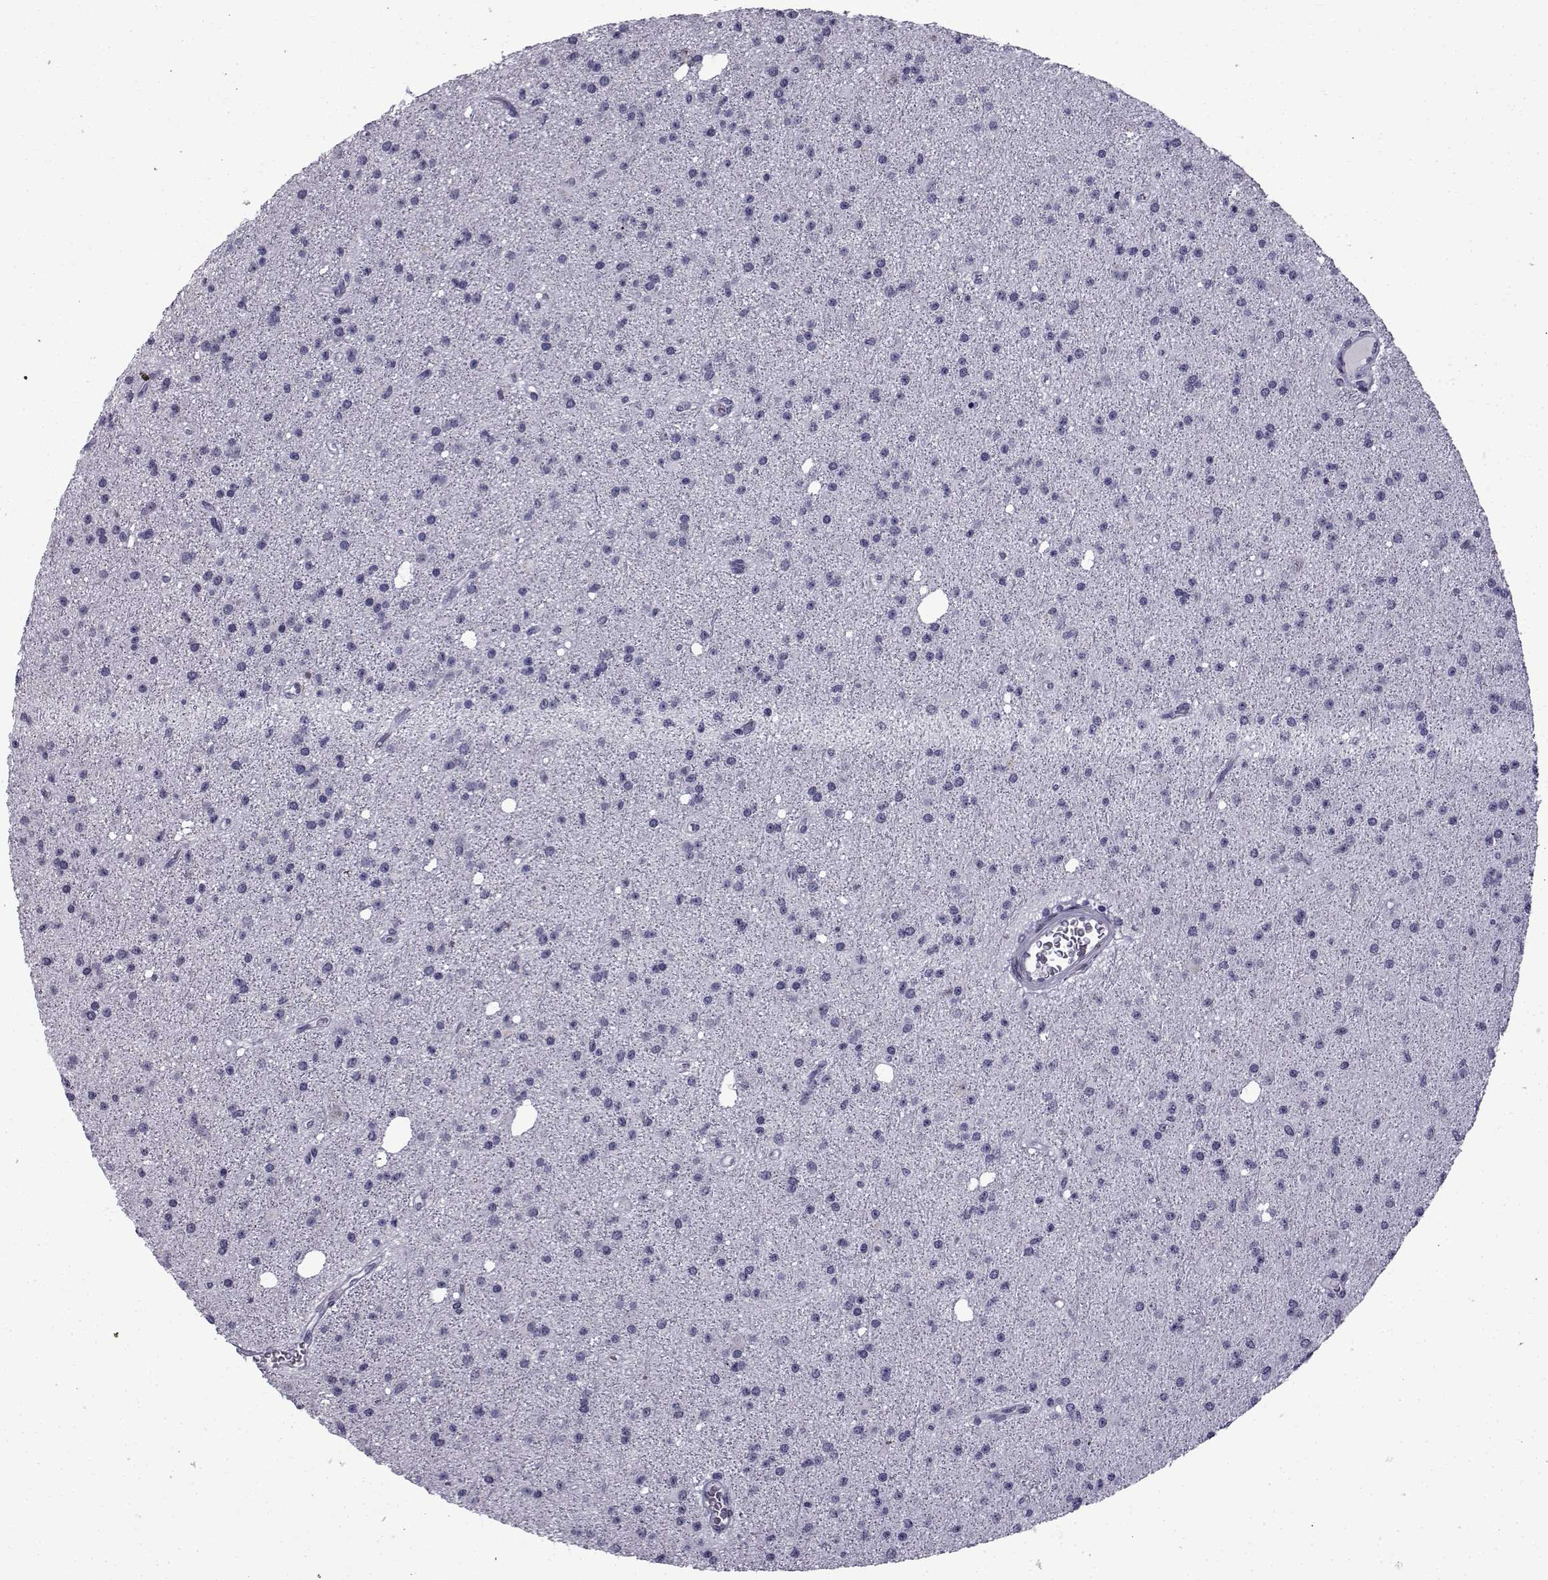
{"staining": {"intensity": "negative", "quantity": "none", "location": "none"}, "tissue": "glioma", "cell_type": "Tumor cells", "image_type": "cancer", "snomed": [{"axis": "morphology", "description": "Glioma, malignant, Low grade"}, {"axis": "topography", "description": "Brain"}], "caption": "IHC histopathology image of malignant glioma (low-grade) stained for a protein (brown), which exhibits no expression in tumor cells. (Brightfield microscopy of DAB IHC at high magnification).", "gene": "RBM24", "patient": {"sex": "male", "age": 27}}